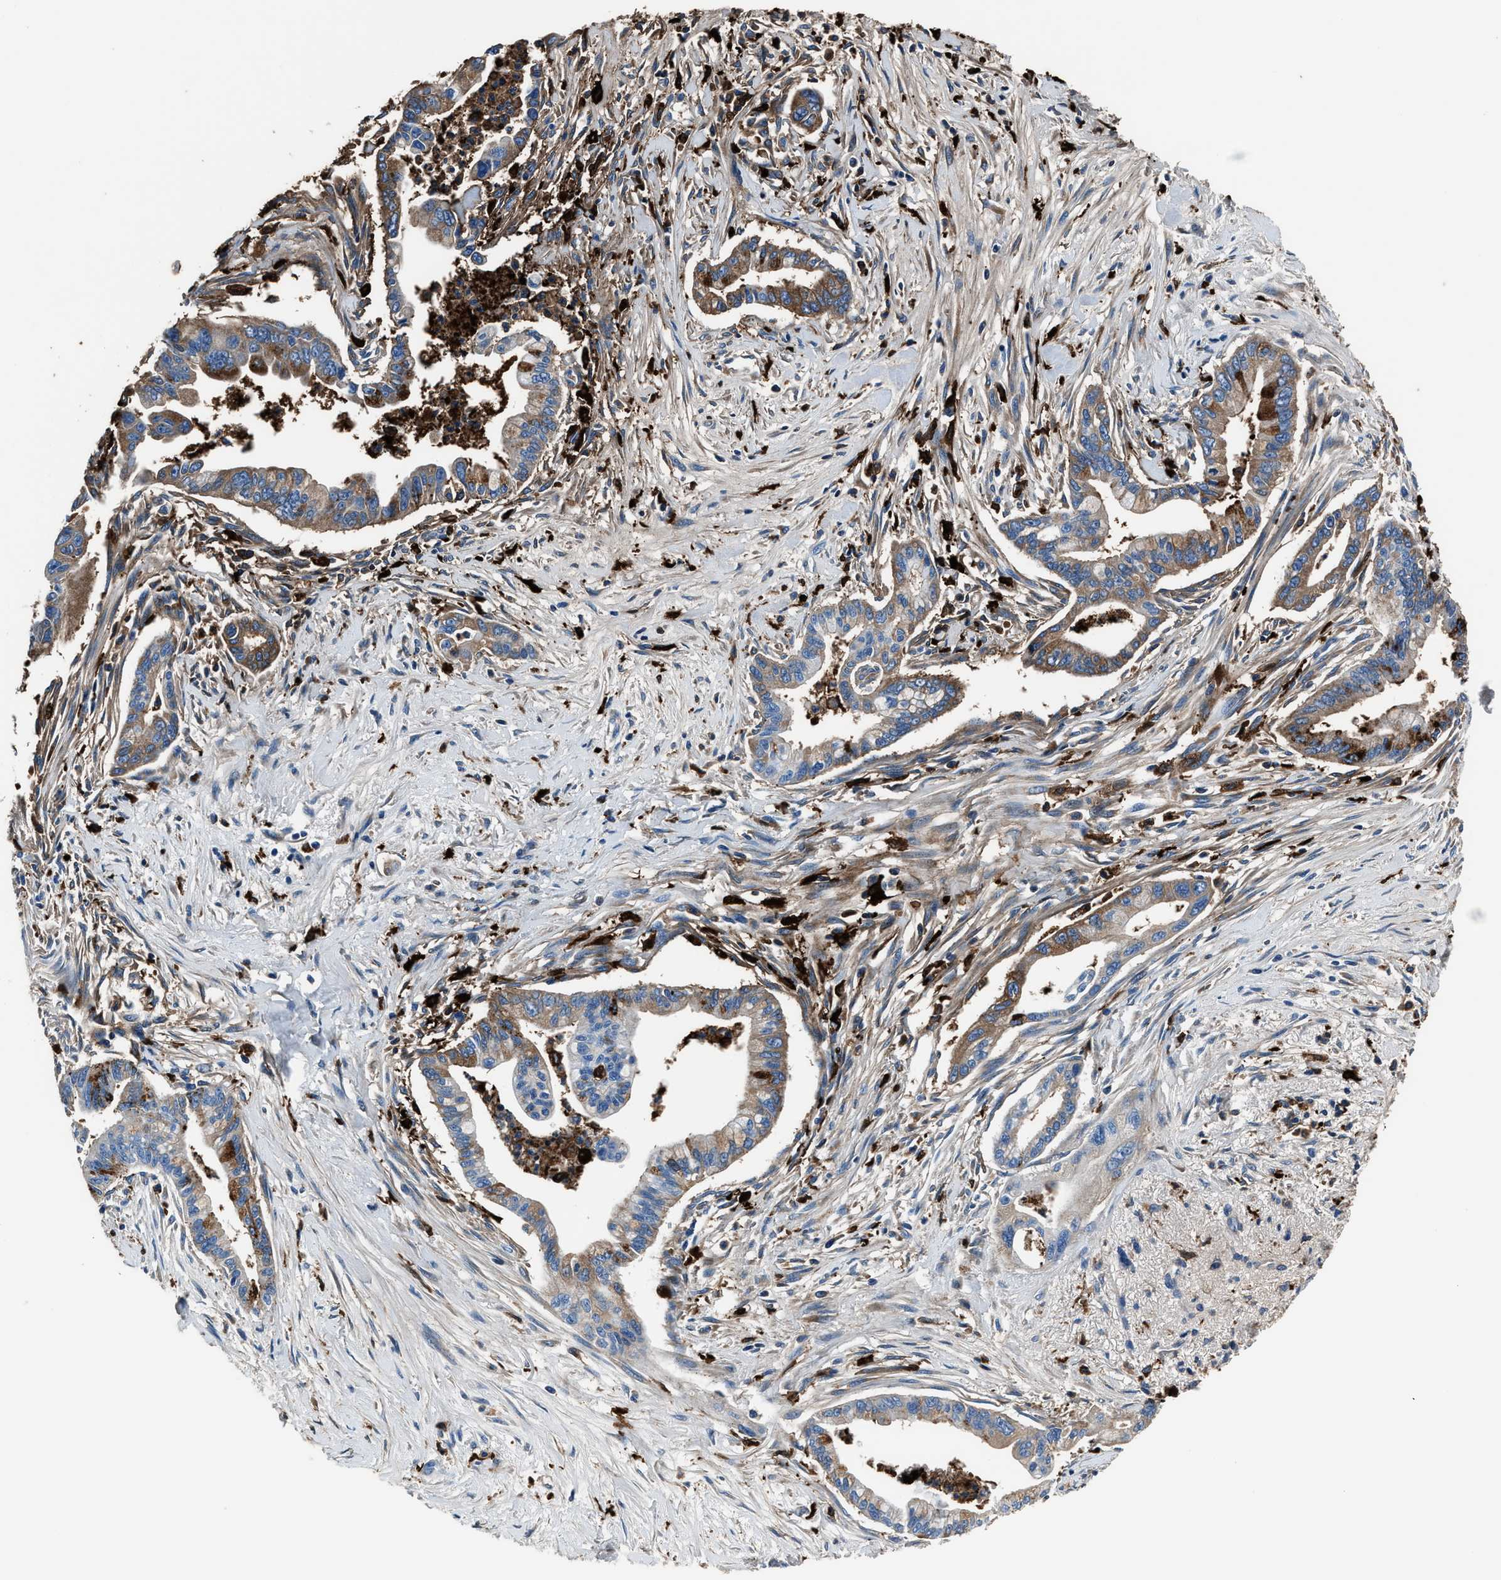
{"staining": {"intensity": "moderate", "quantity": ">75%", "location": "cytoplasmic/membranous"}, "tissue": "pancreatic cancer", "cell_type": "Tumor cells", "image_type": "cancer", "snomed": [{"axis": "morphology", "description": "Adenocarcinoma, NOS"}, {"axis": "topography", "description": "Pancreas"}], "caption": "This is an image of IHC staining of adenocarcinoma (pancreatic), which shows moderate positivity in the cytoplasmic/membranous of tumor cells.", "gene": "FTL", "patient": {"sex": "male", "age": 70}}